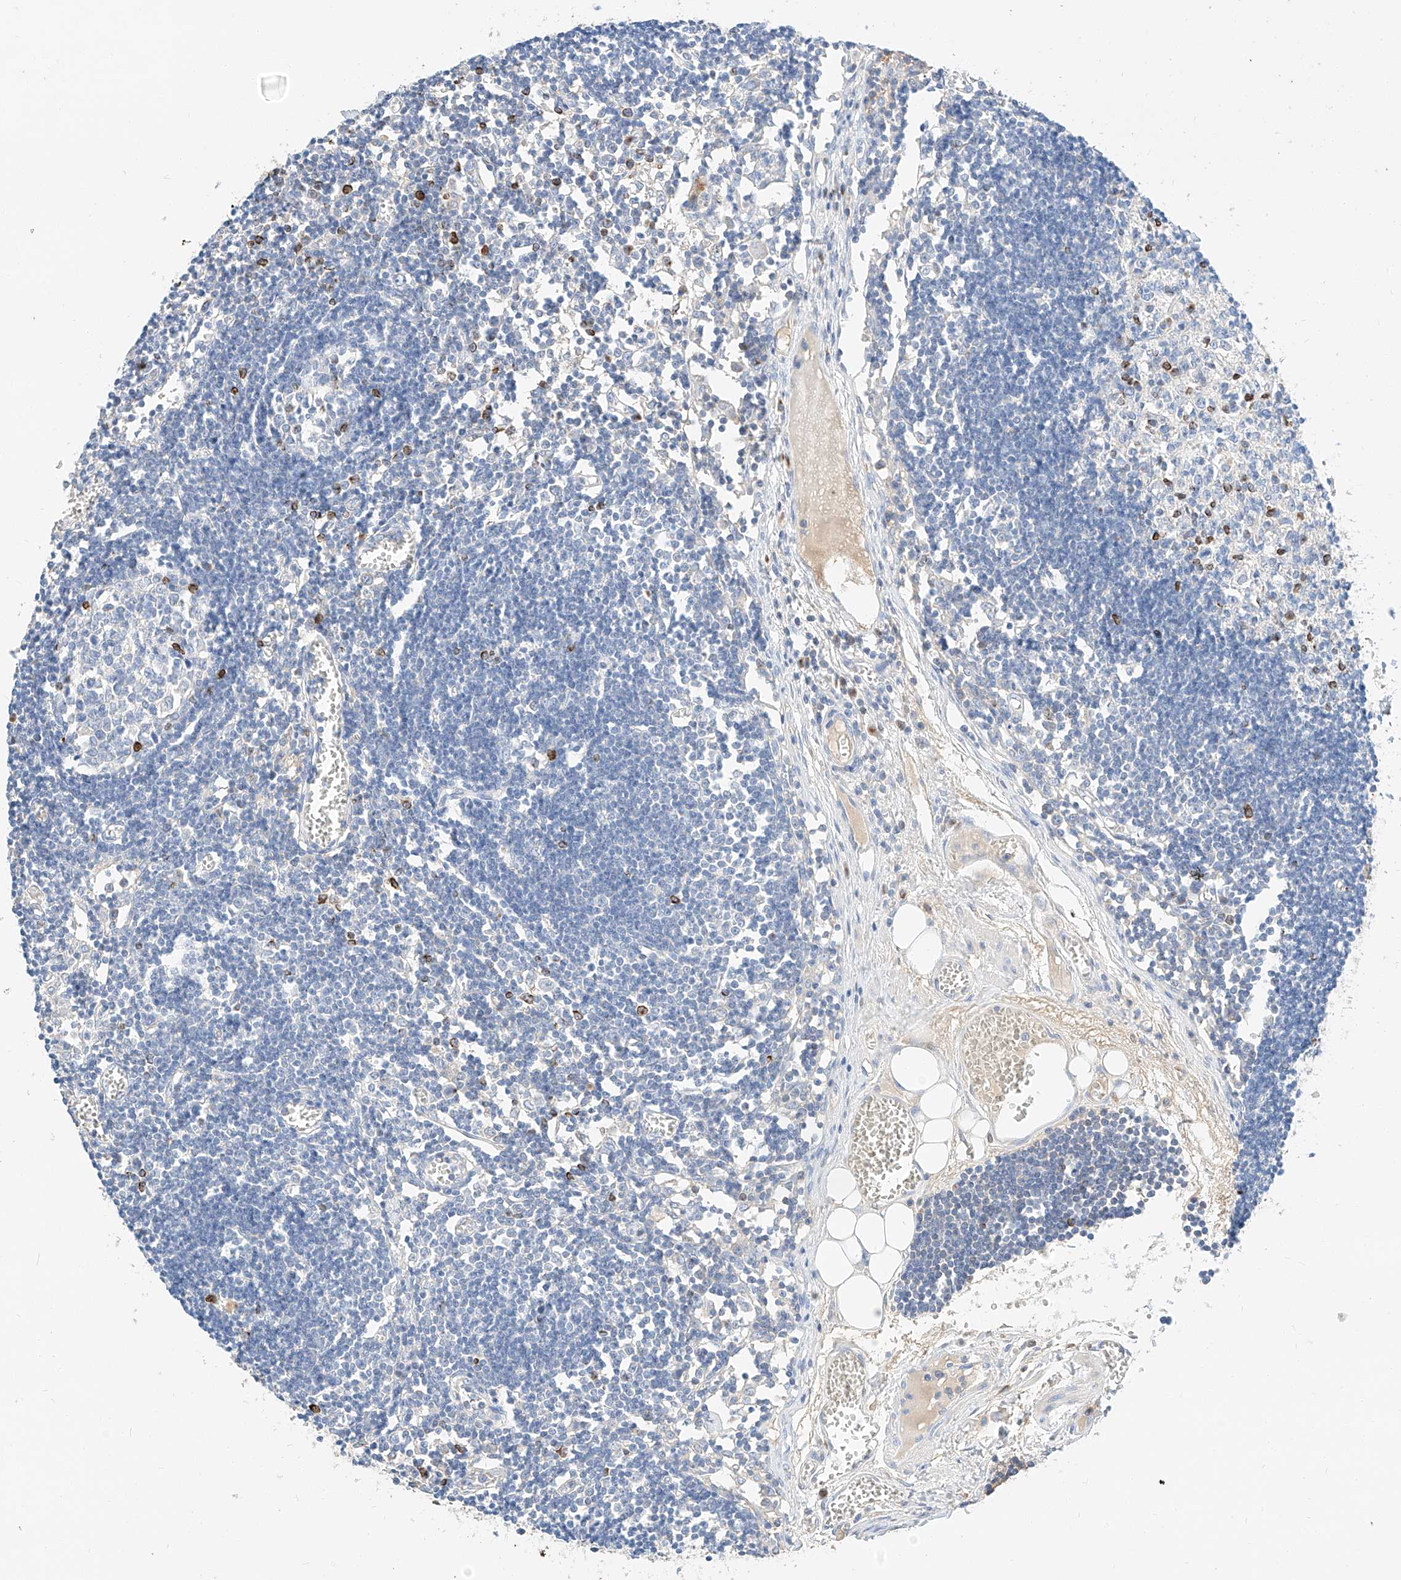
{"staining": {"intensity": "strong", "quantity": "<25%", "location": "cytoplasmic/membranous"}, "tissue": "lymph node", "cell_type": "Germinal center cells", "image_type": "normal", "snomed": [{"axis": "morphology", "description": "Normal tissue, NOS"}, {"axis": "topography", "description": "Lymph node"}], "caption": "Human lymph node stained for a protein (brown) shows strong cytoplasmic/membranous positive expression in approximately <25% of germinal center cells.", "gene": "MAP7", "patient": {"sex": "female", "age": 11}}